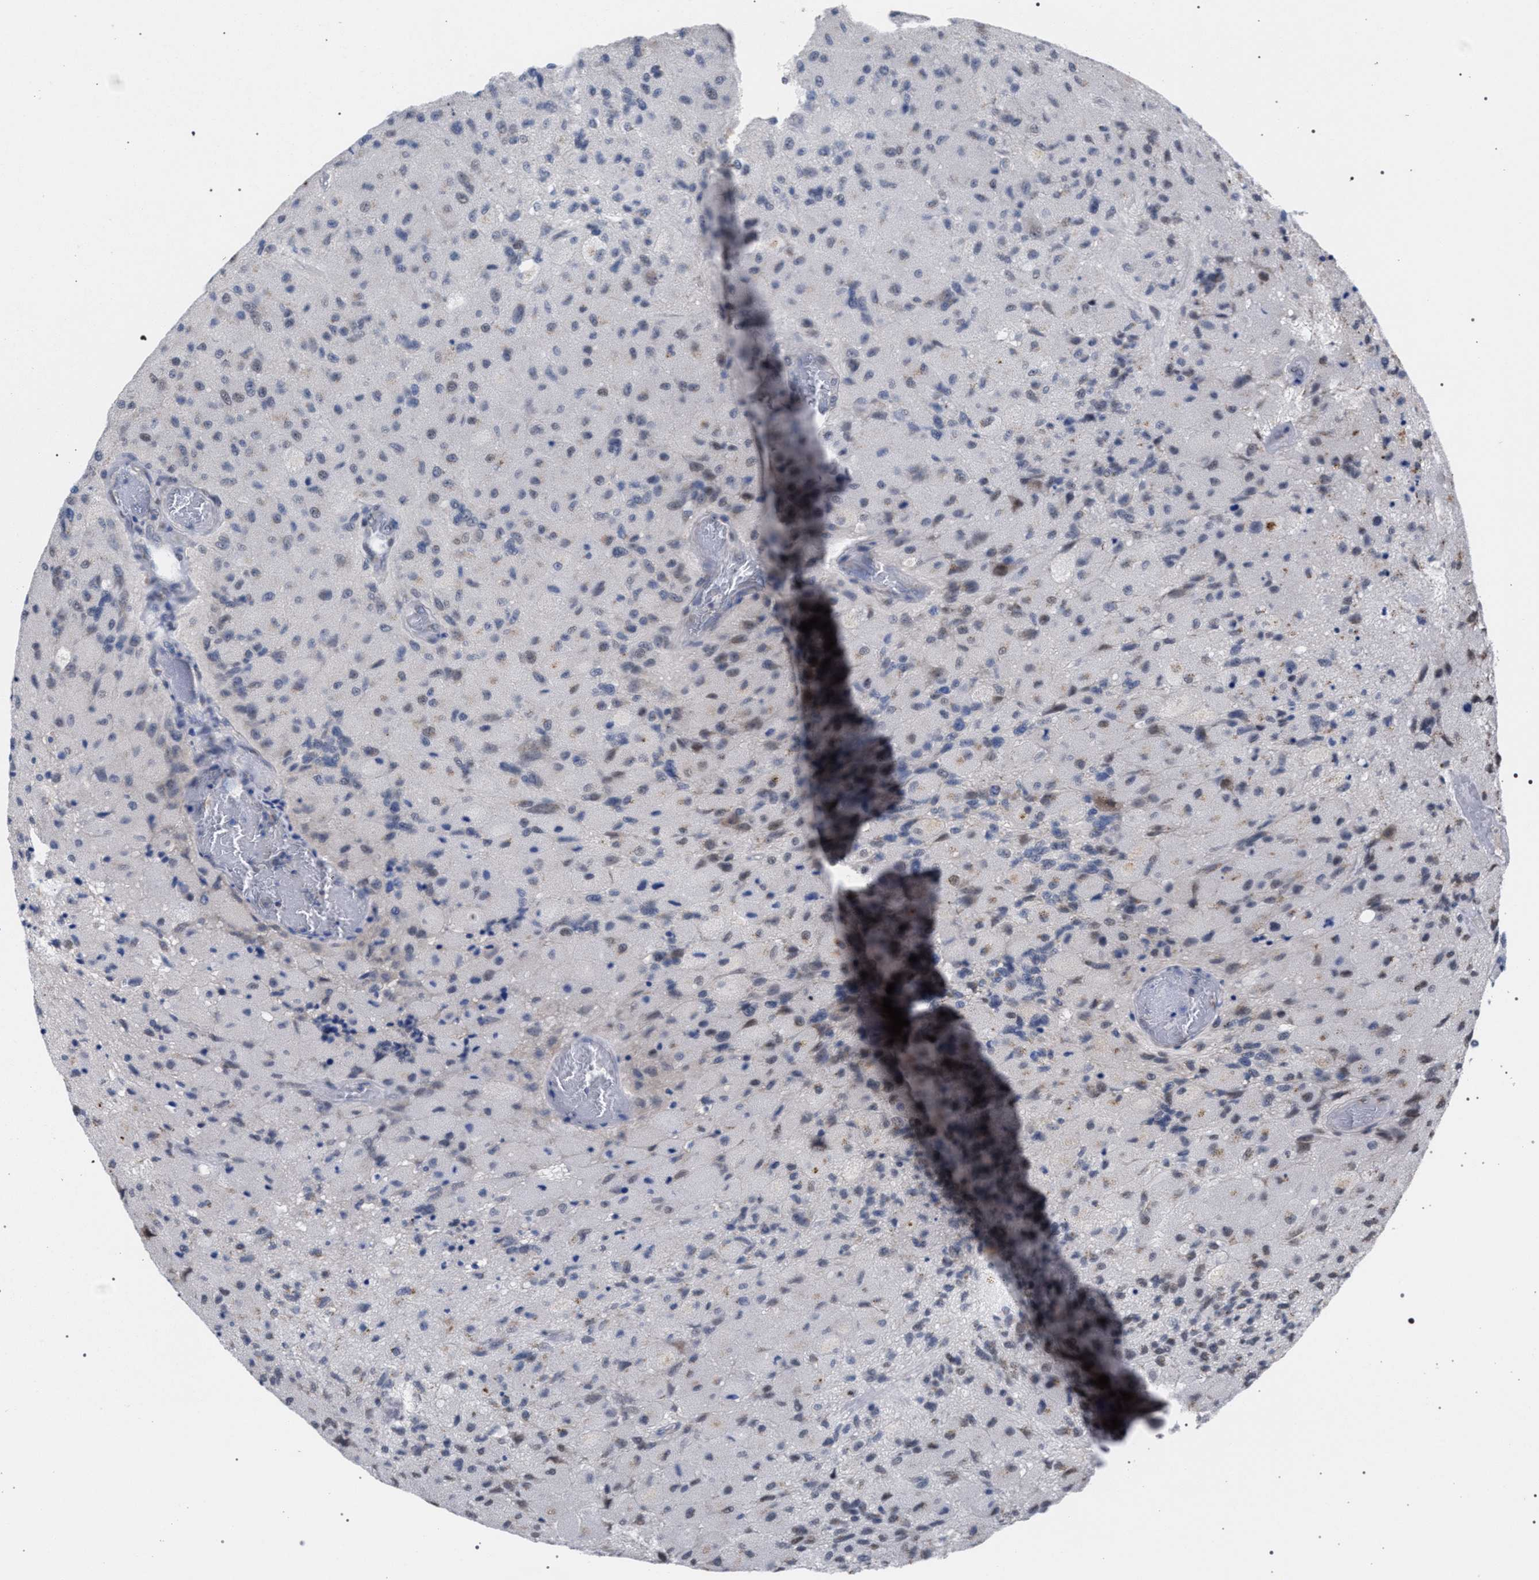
{"staining": {"intensity": "weak", "quantity": "<25%", "location": "cytoplasmic/membranous"}, "tissue": "glioma", "cell_type": "Tumor cells", "image_type": "cancer", "snomed": [{"axis": "morphology", "description": "Normal tissue, NOS"}, {"axis": "morphology", "description": "Glioma, malignant, High grade"}, {"axis": "topography", "description": "Cerebral cortex"}], "caption": "High magnification brightfield microscopy of glioma stained with DAB (3,3'-diaminobenzidine) (brown) and counterstained with hematoxylin (blue): tumor cells show no significant expression.", "gene": "GOLGA2", "patient": {"sex": "male", "age": 77}}